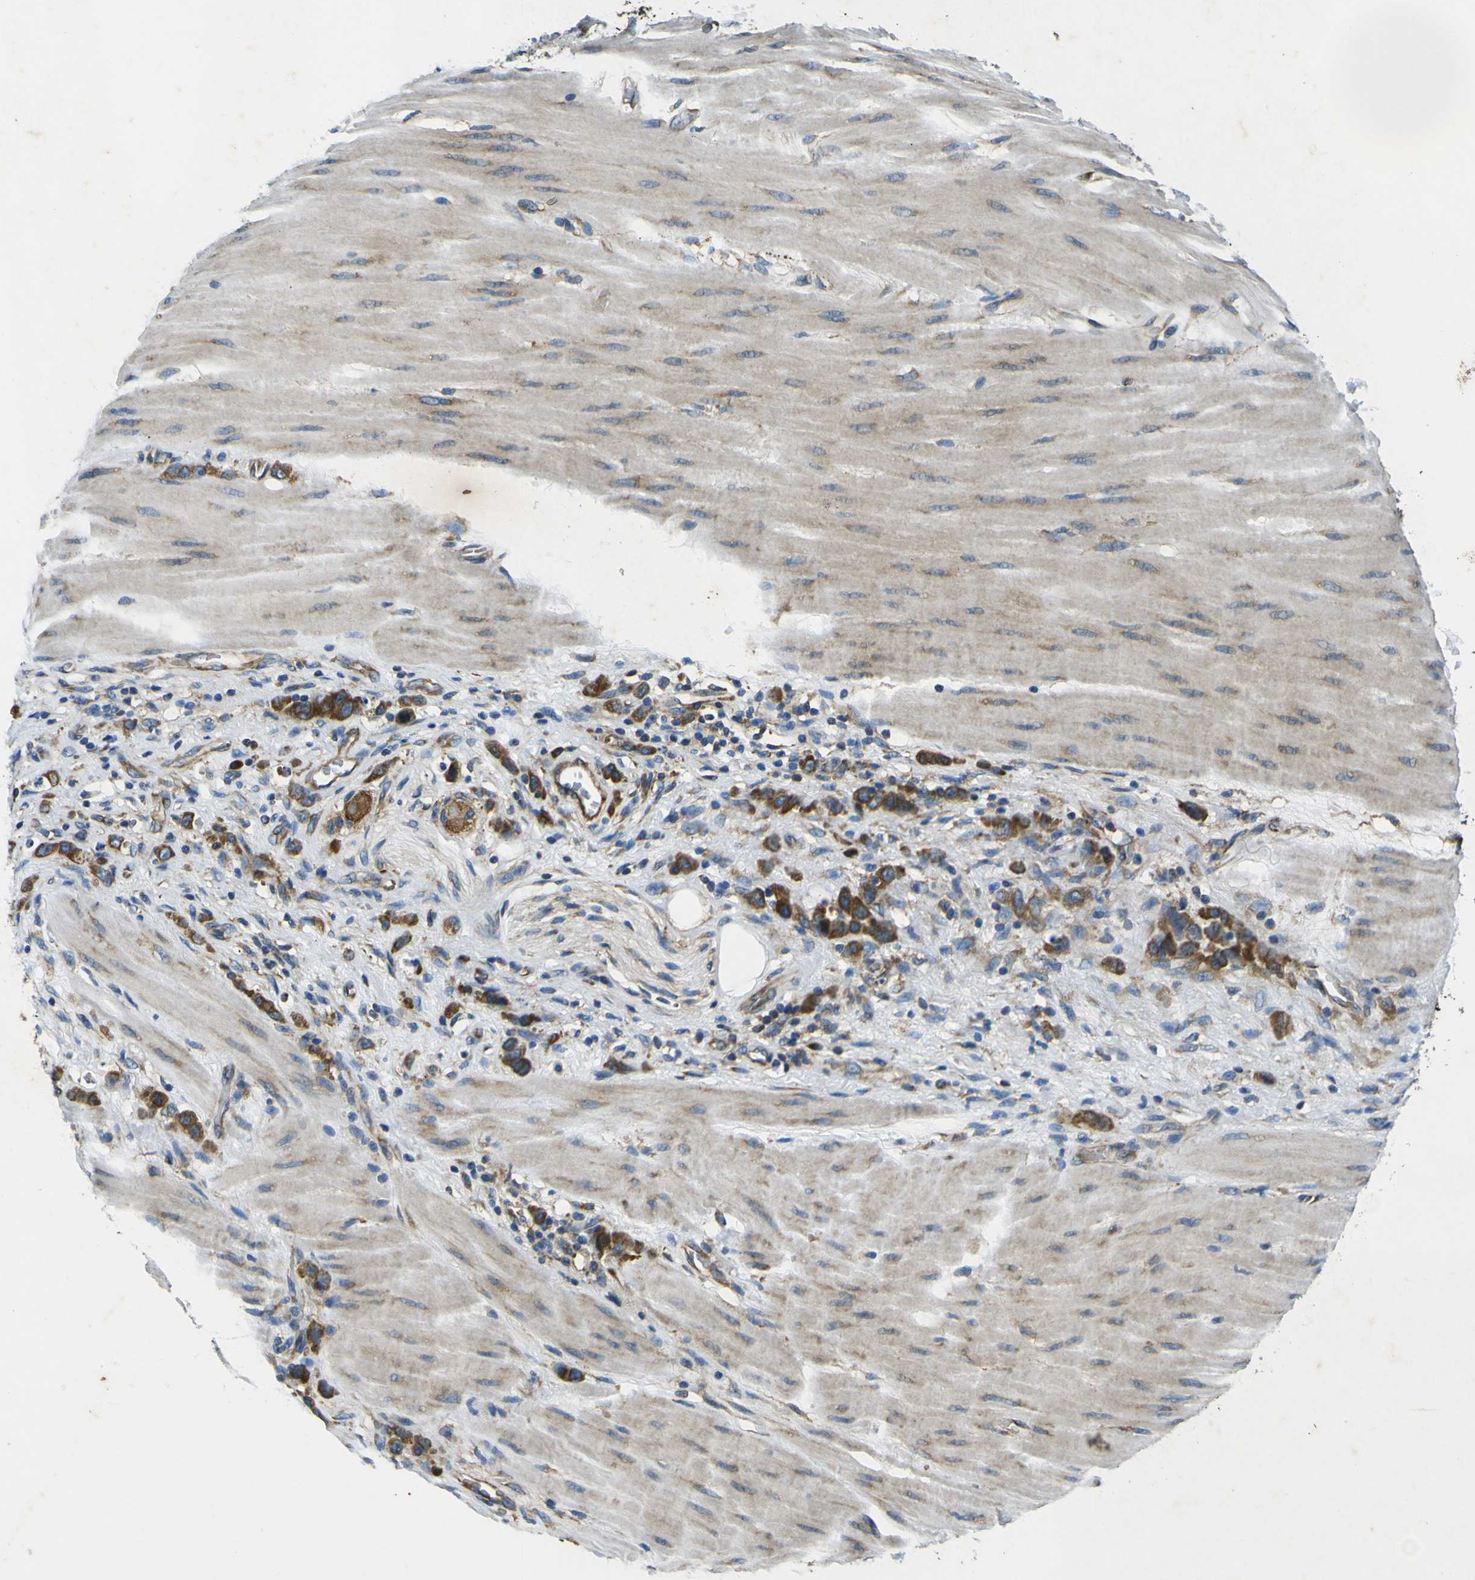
{"staining": {"intensity": "strong", "quantity": ">75%", "location": "cytoplasmic/membranous"}, "tissue": "stomach cancer", "cell_type": "Tumor cells", "image_type": "cancer", "snomed": [{"axis": "morphology", "description": "Adenocarcinoma, NOS"}, {"axis": "topography", "description": "Stomach"}], "caption": "Brown immunohistochemical staining in human stomach cancer displays strong cytoplasmic/membranous expression in approximately >75% of tumor cells.", "gene": "RPSA", "patient": {"sex": "male", "age": 82}}